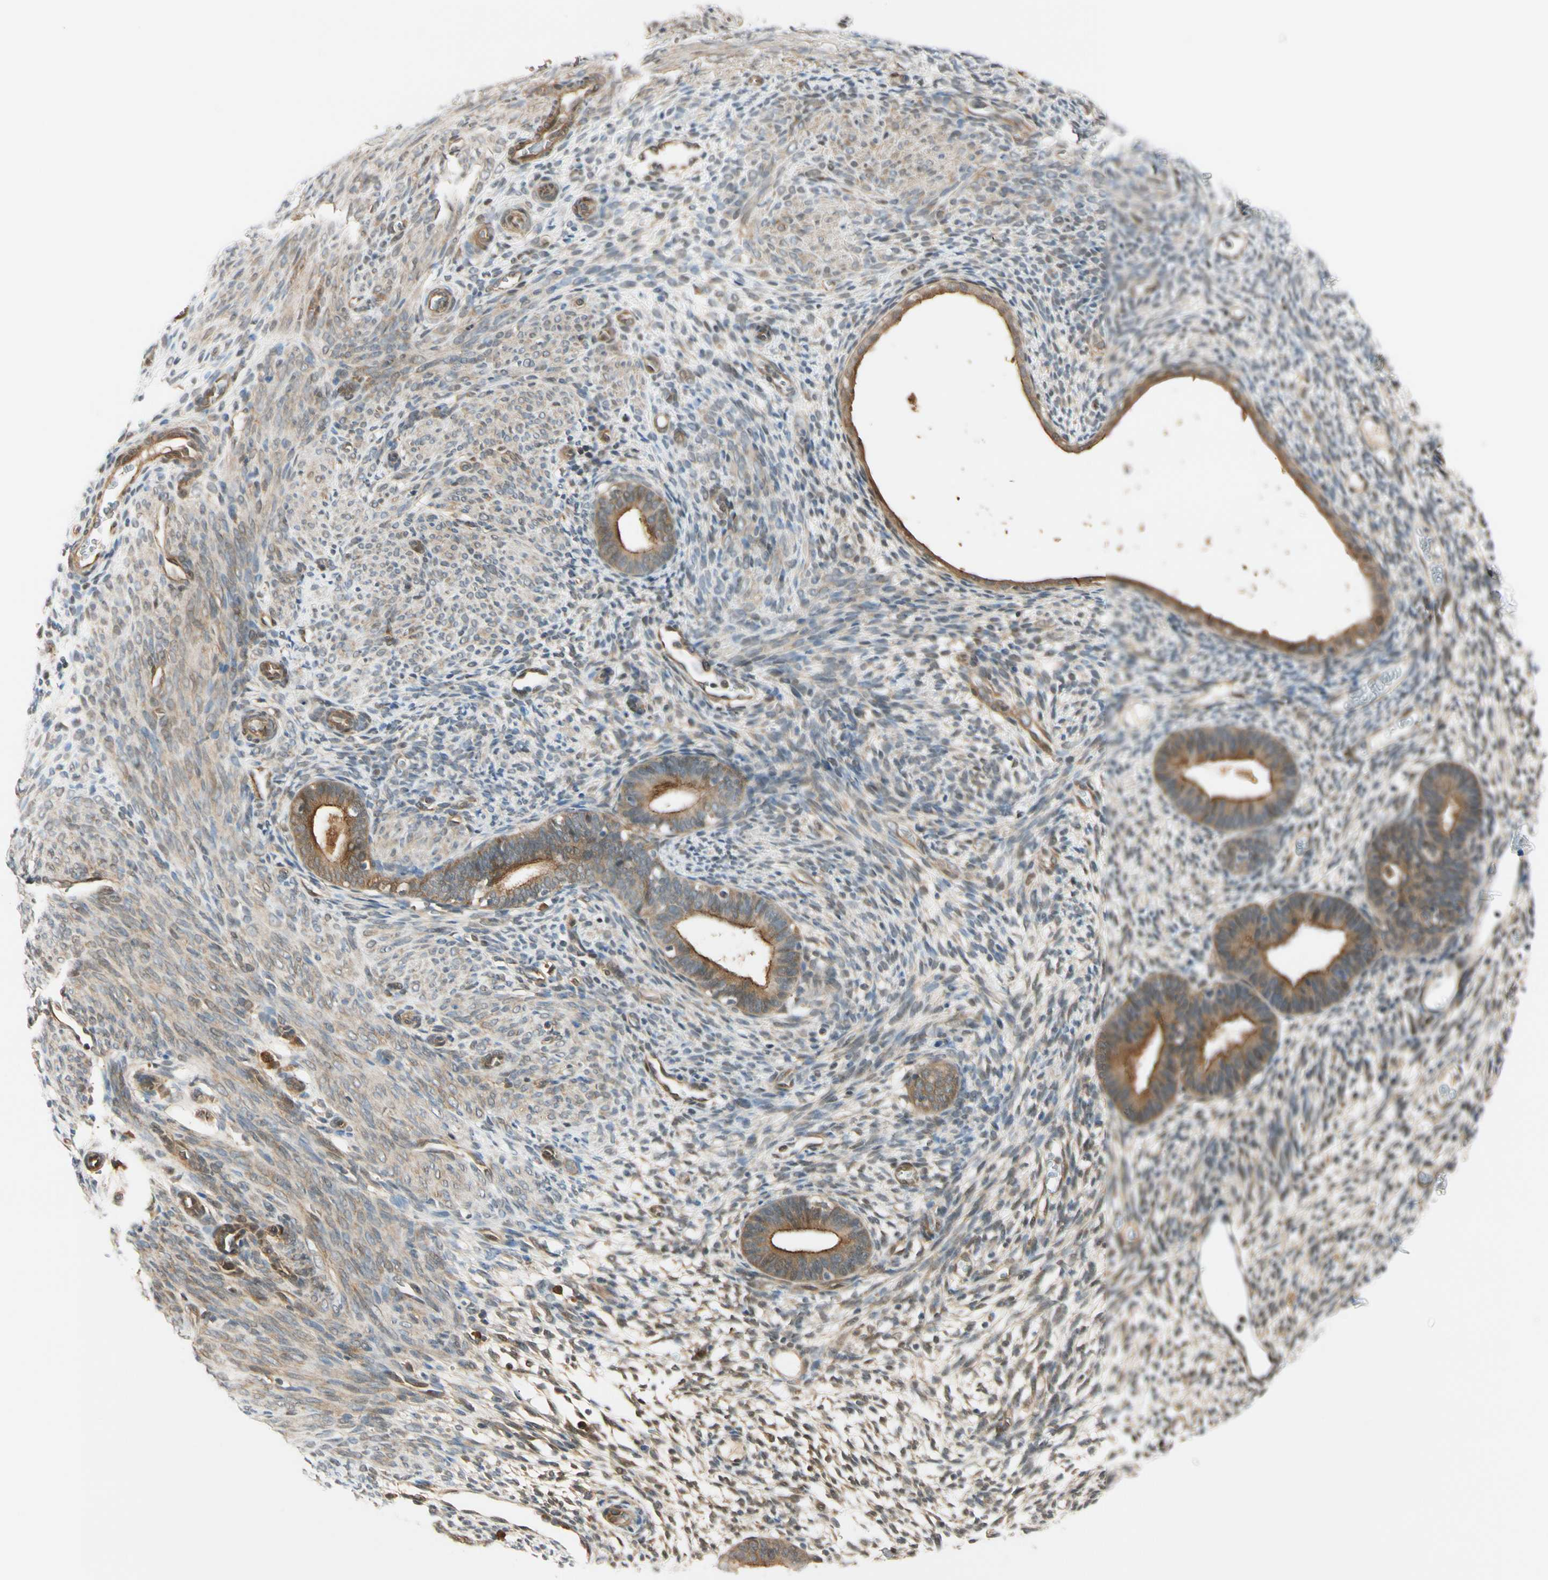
{"staining": {"intensity": "weak", "quantity": "25%-75%", "location": "cytoplasmic/membranous"}, "tissue": "endometrium", "cell_type": "Cells in endometrial stroma", "image_type": "normal", "snomed": [{"axis": "morphology", "description": "Normal tissue, NOS"}, {"axis": "morphology", "description": "Atrophy, NOS"}, {"axis": "topography", "description": "Uterus"}, {"axis": "topography", "description": "Endometrium"}], "caption": "An IHC histopathology image of benign tissue is shown. Protein staining in brown labels weak cytoplasmic/membranous positivity in endometrium within cells in endometrial stroma.", "gene": "RASGRF1", "patient": {"sex": "female", "age": 68}}